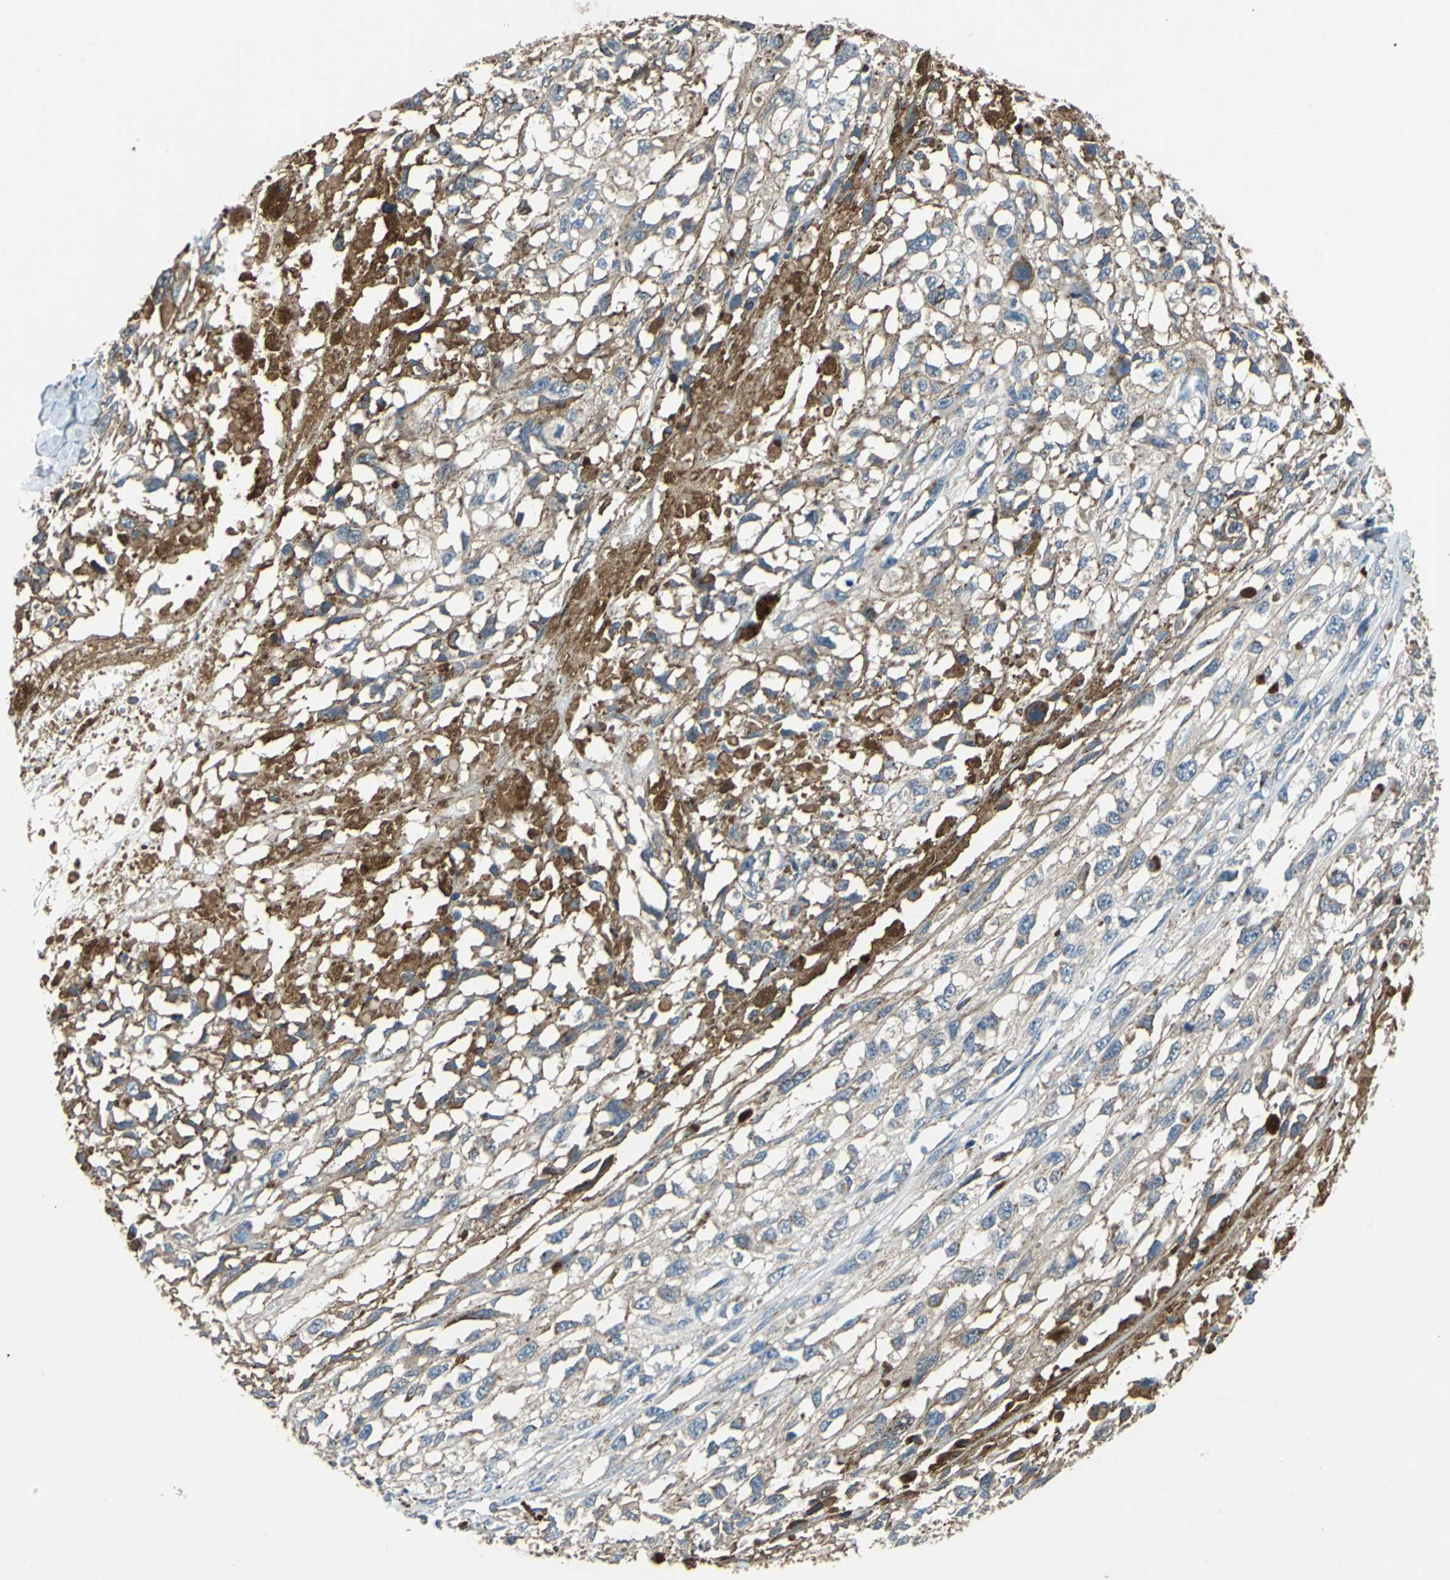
{"staining": {"intensity": "weak", "quantity": ">75%", "location": "cytoplasmic/membranous"}, "tissue": "melanoma", "cell_type": "Tumor cells", "image_type": "cancer", "snomed": [{"axis": "morphology", "description": "Malignant melanoma, Metastatic site"}, {"axis": "topography", "description": "Lymph node"}], "caption": "A photomicrograph showing weak cytoplasmic/membranous positivity in approximately >75% of tumor cells in malignant melanoma (metastatic site), as visualized by brown immunohistochemical staining.", "gene": "SLC19A2", "patient": {"sex": "male", "age": 59}}